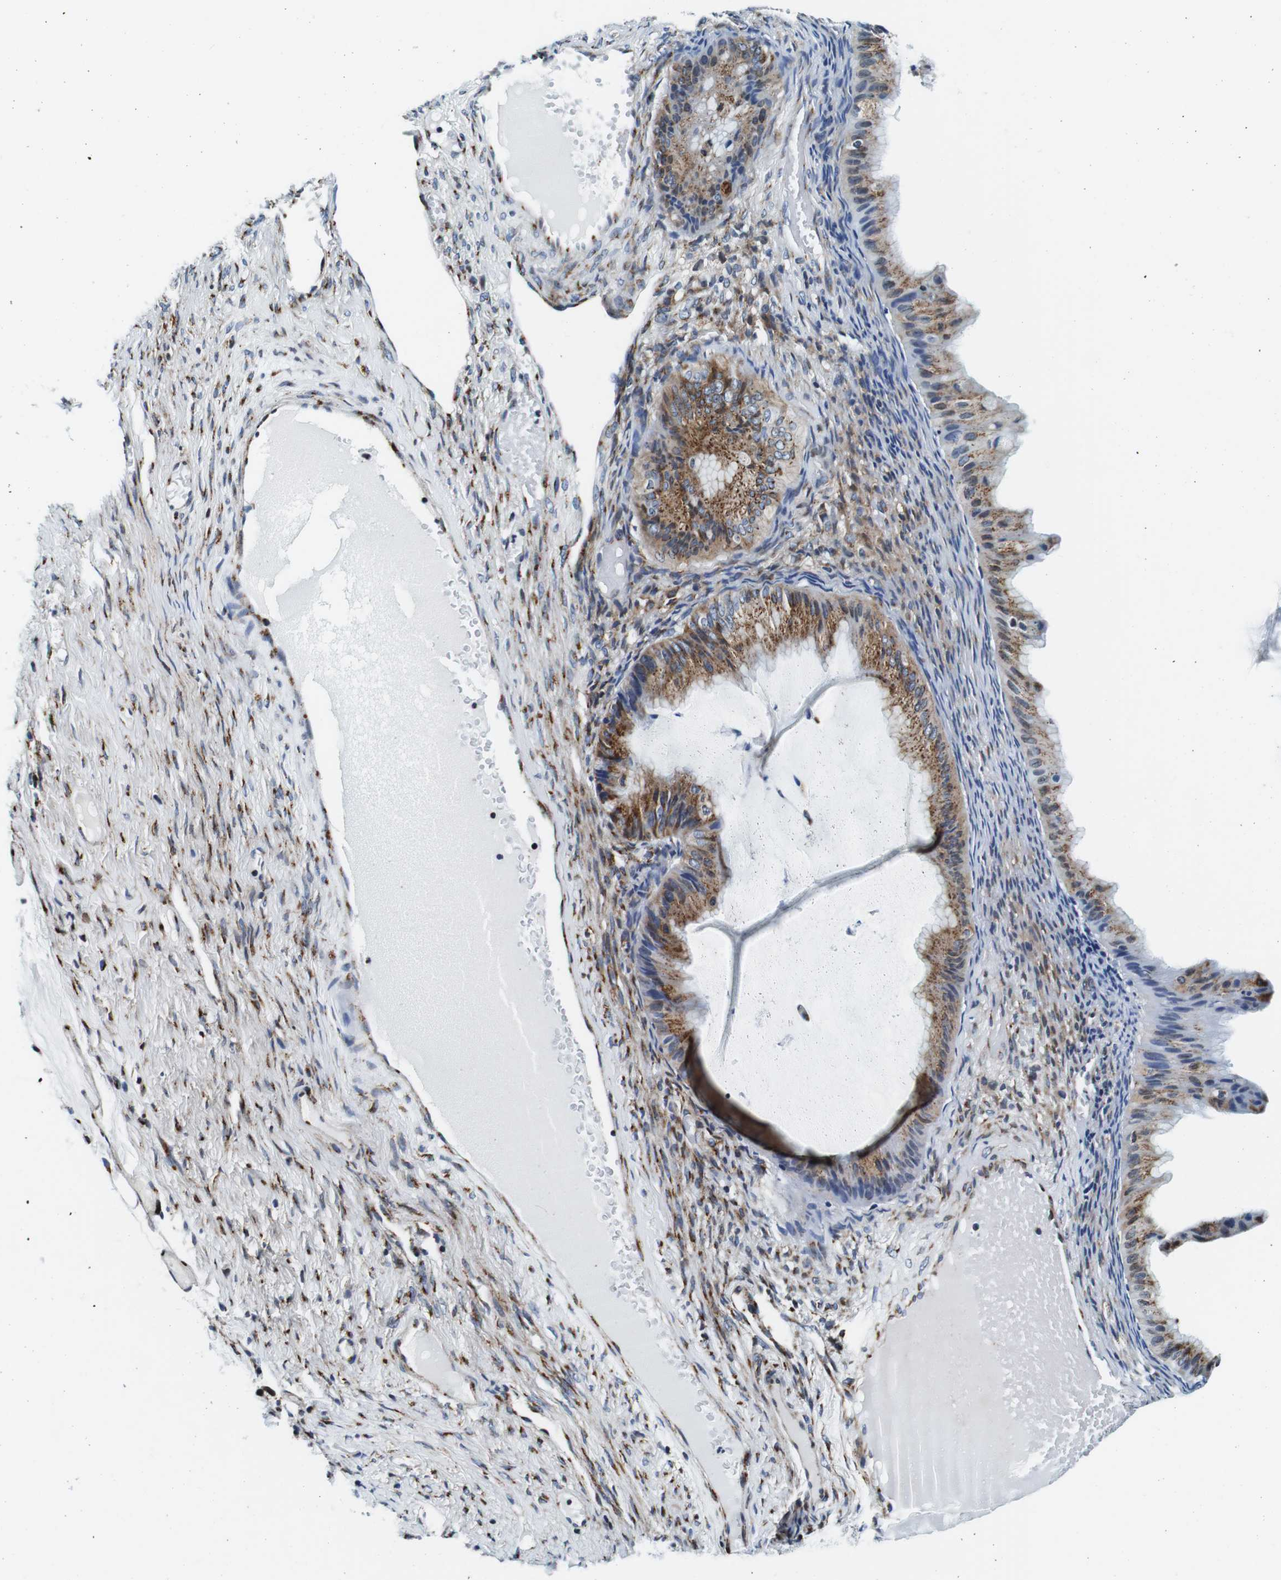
{"staining": {"intensity": "moderate", "quantity": ">75%", "location": "cytoplasmic/membranous"}, "tissue": "ovarian cancer", "cell_type": "Tumor cells", "image_type": "cancer", "snomed": [{"axis": "morphology", "description": "Cystadenocarcinoma, mucinous, NOS"}, {"axis": "topography", "description": "Ovary"}], "caption": "Ovarian cancer tissue shows moderate cytoplasmic/membranous expression in approximately >75% of tumor cells, visualized by immunohistochemistry.", "gene": "FAR2", "patient": {"sex": "female", "age": 61}}